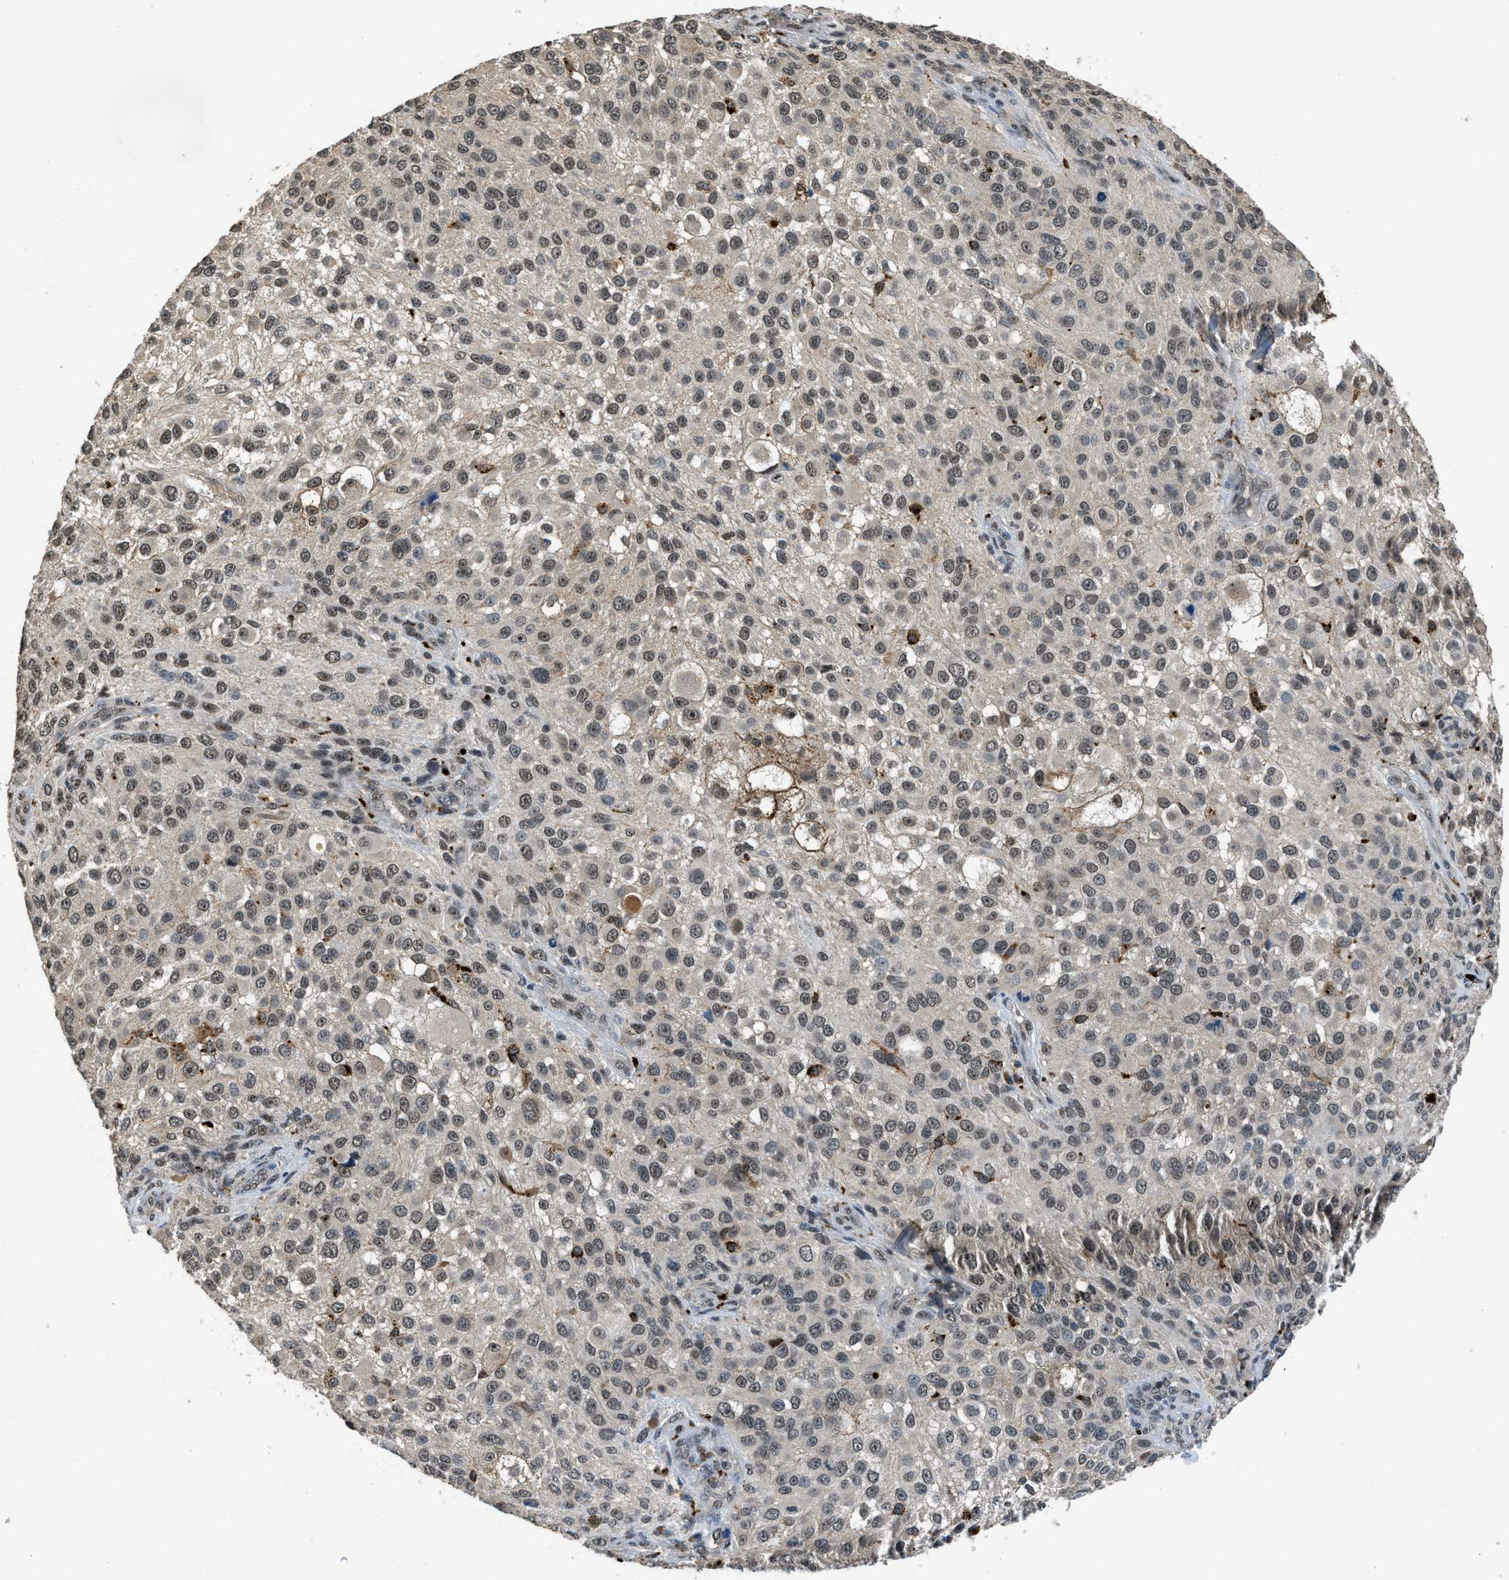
{"staining": {"intensity": "weak", "quantity": ">75%", "location": "nuclear"}, "tissue": "melanoma", "cell_type": "Tumor cells", "image_type": "cancer", "snomed": [{"axis": "morphology", "description": "Necrosis, NOS"}, {"axis": "morphology", "description": "Malignant melanoma, NOS"}, {"axis": "topography", "description": "Skin"}], "caption": "There is low levels of weak nuclear expression in tumor cells of melanoma, as demonstrated by immunohistochemical staining (brown color).", "gene": "SLC15A4", "patient": {"sex": "female", "age": 87}}